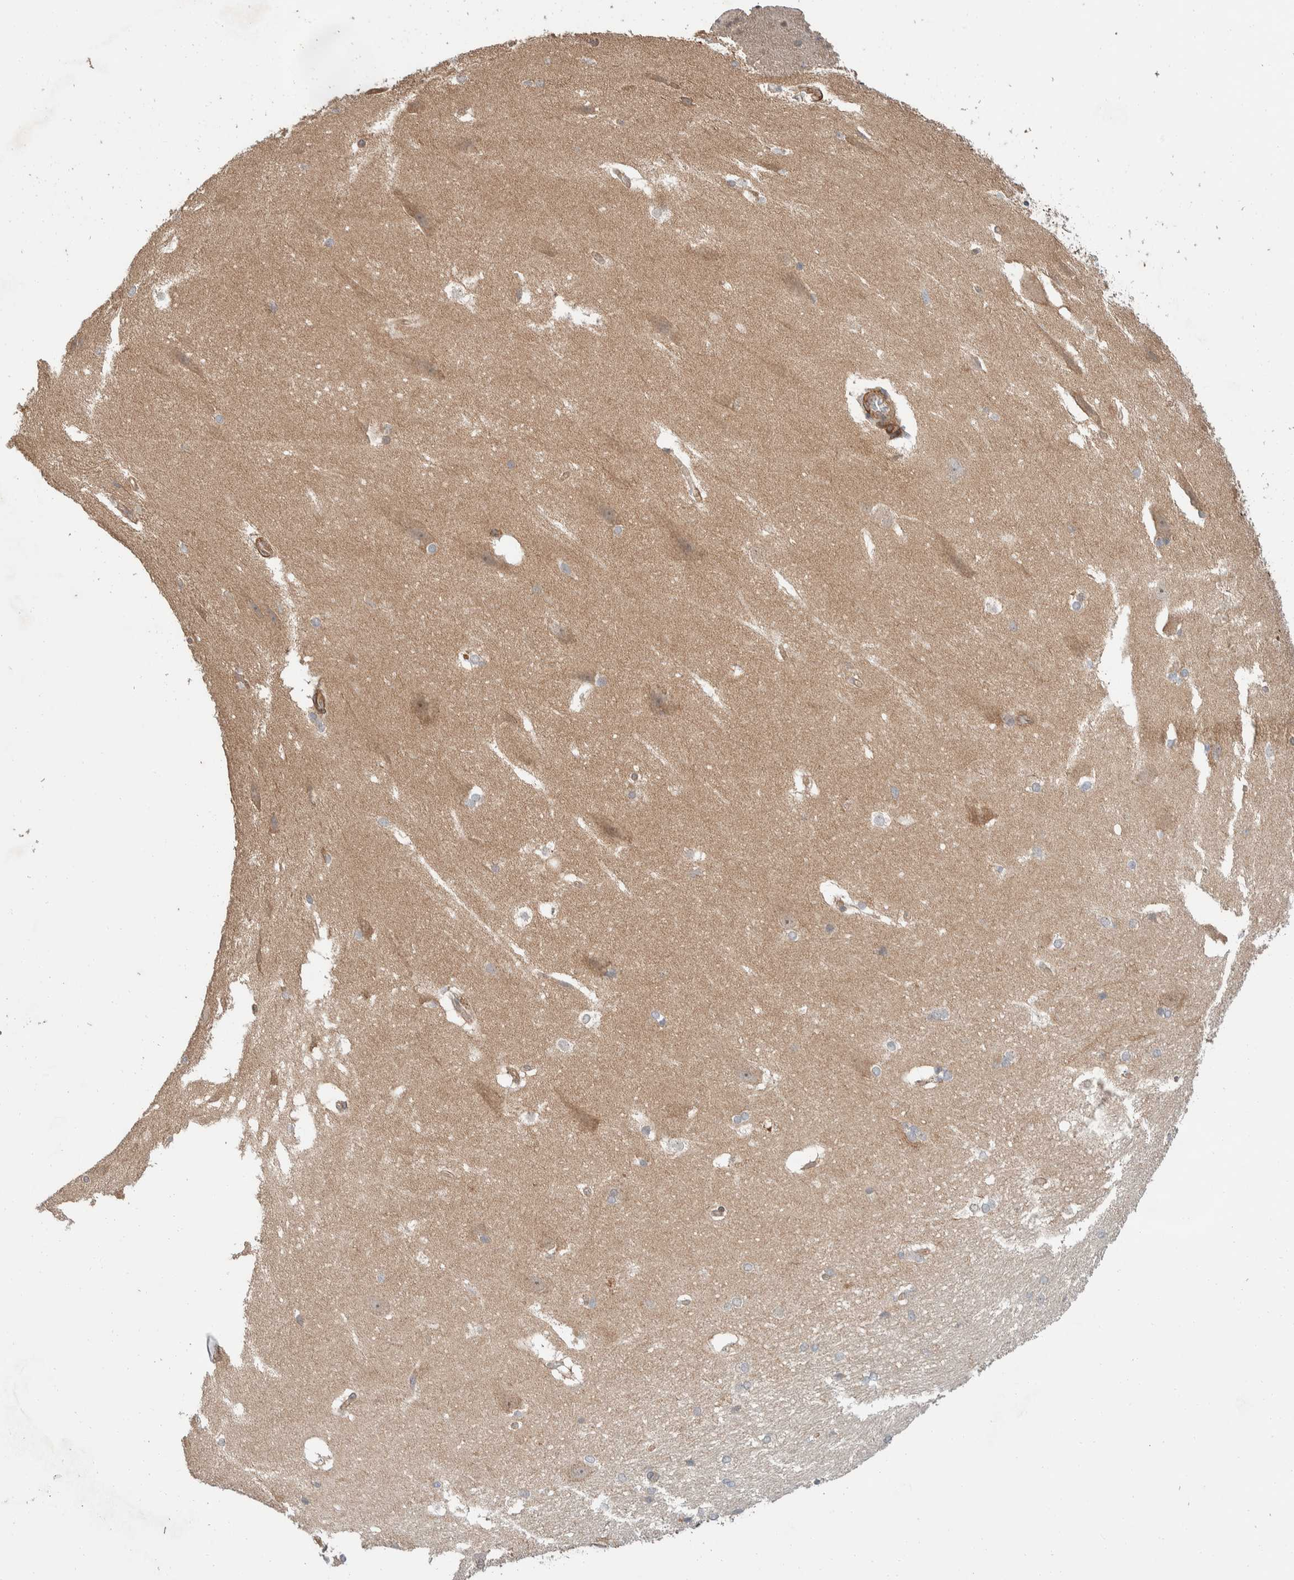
{"staining": {"intensity": "weak", "quantity": "<25%", "location": "cytoplasmic/membranous"}, "tissue": "hippocampus", "cell_type": "Glial cells", "image_type": "normal", "snomed": [{"axis": "morphology", "description": "Normal tissue, NOS"}, {"axis": "topography", "description": "Hippocampus"}], "caption": "Immunohistochemistry histopathology image of normal hippocampus stained for a protein (brown), which exhibits no expression in glial cells.", "gene": "ERC1", "patient": {"sex": "female", "age": 19}}